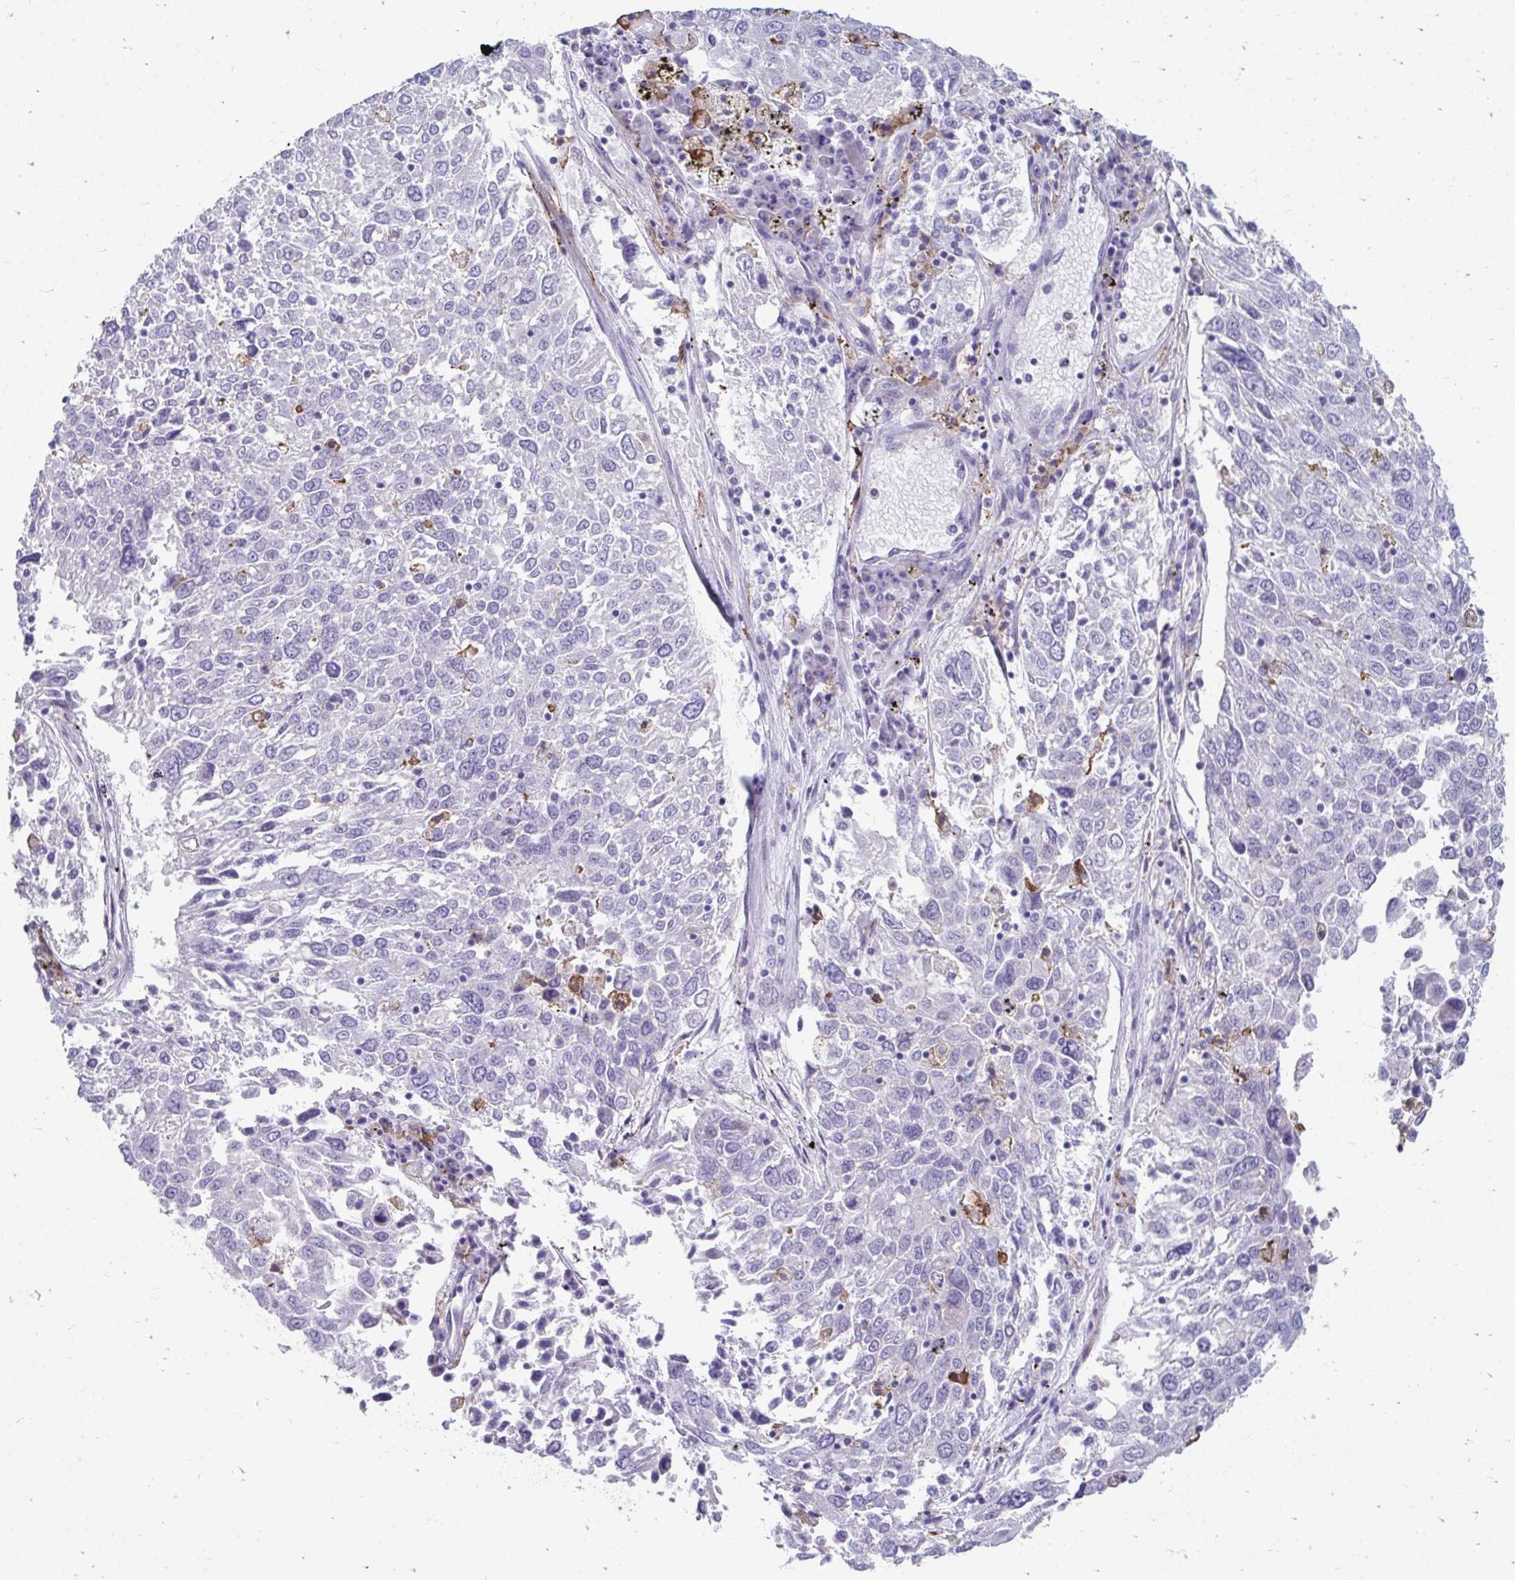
{"staining": {"intensity": "negative", "quantity": "none", "location": "none"}, "tissue": "lung cancer", "cell_type": "Tumor cells", "image_type": "cancer", "snomed": [{"axis": "morphology", "description": "Squamous cell carcinoma, NOS"}, {"axis": "topography", "description": "Lung"}], "caption": "This is a histopathology image of immunohistochemistry (IHC) staining of lung cancer, which shows no positivity in tumor cells.", "gene": "CD163", "patient": {"sex": "male", "age": 65}}